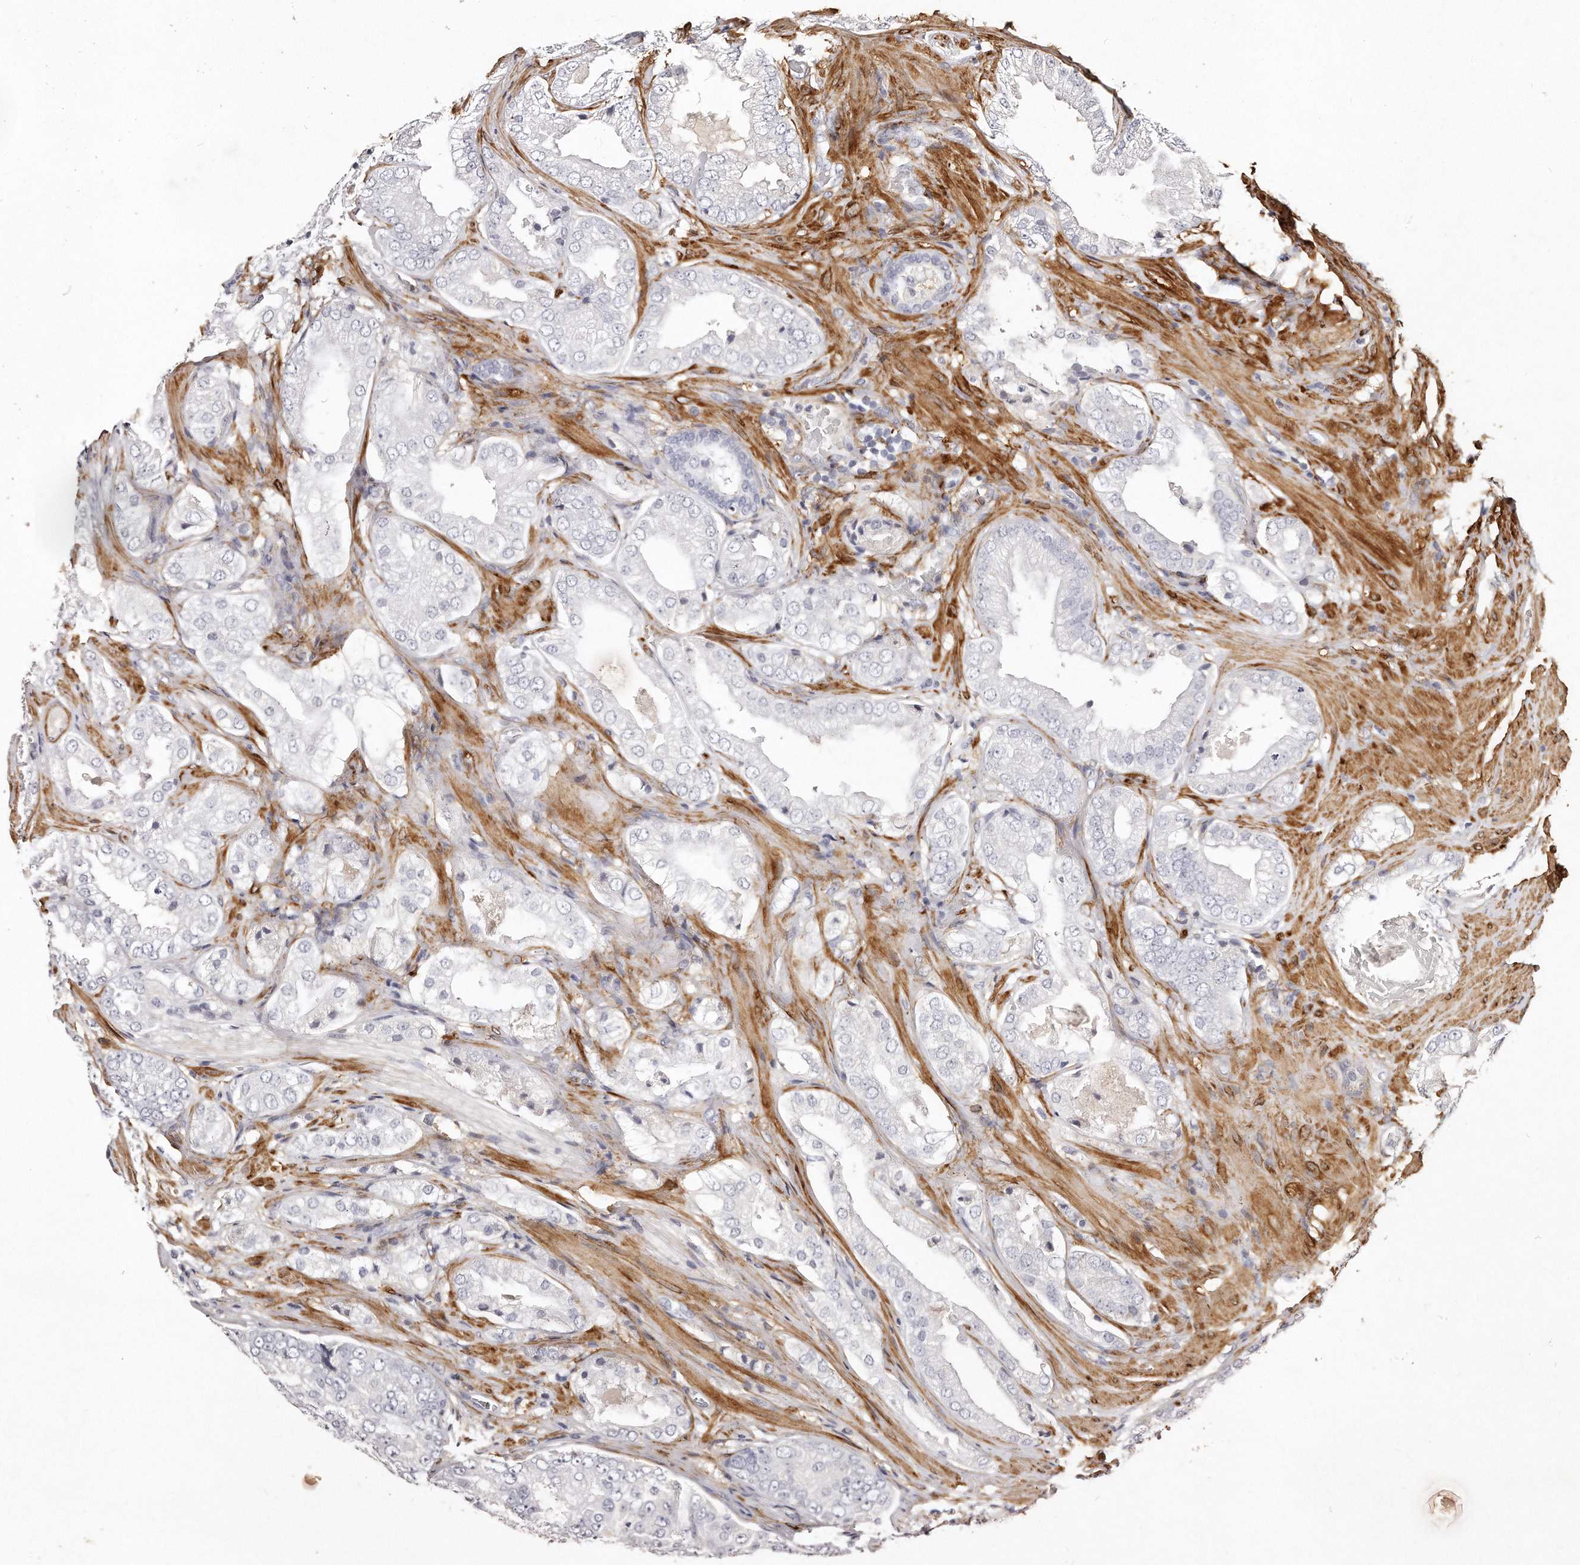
{"staining": {"intensity": "negative", "quantity": "none", "location": "none"}, "tissue": "prostate cancer", "cell_type": "Tumor cells", "image_type": "cancer", "snomed": [{"axis": "morphology", "description": "Adenocarcinoma, High grade"}, {"axis": "topography", "description": "Prostate"}], "caption": "A micrograph of human prostate cancer is negative for staining in tumor cells. (Stains: DAB (3,3'-diaminobenzidine) immunohistochemistry (IHC) with hematoxylin counter stain, Microscopy: brightfield microscopy at high magnification).", "gene": "LMOD1", "patient": {"sex": "male", "age": 58}}